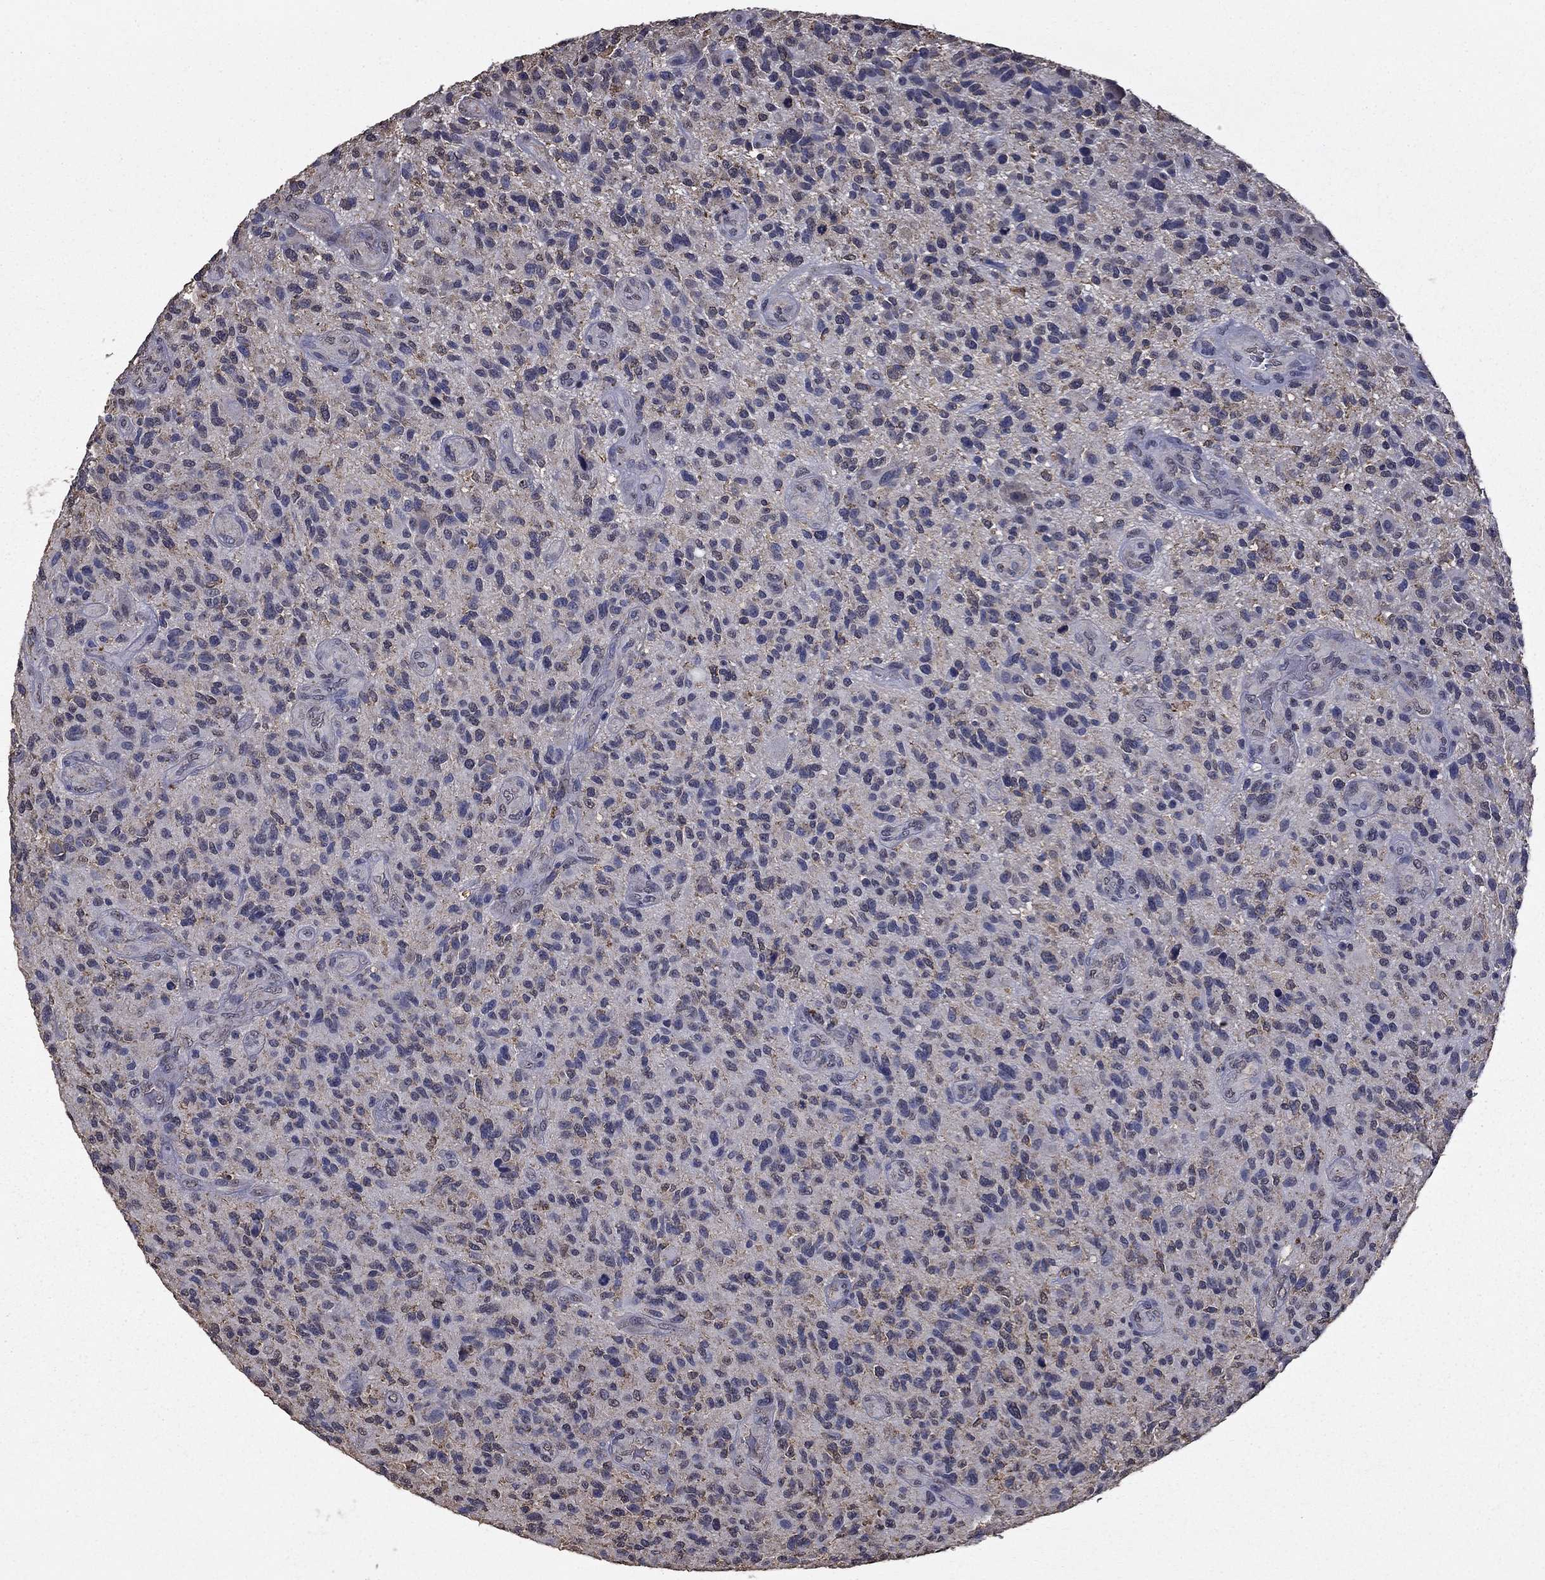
{"staining": {"intensity": "negative", "quantity": "none", "location": "none"}, "tissue": "glioma", "cell_type": "Tumor cells", "image_type": "cancer", "snomed": [{"axis": "morphology", "description": "Glioma, malignant, High grade"}, {"axis": "topography", "description": "Brain"}], "caption": "Immunohistochemical staining of glioma demonstrates no significant staining in tumor cells.", "gene": "MFAP3L", "patient": {"sex": "male", "age": 47}}